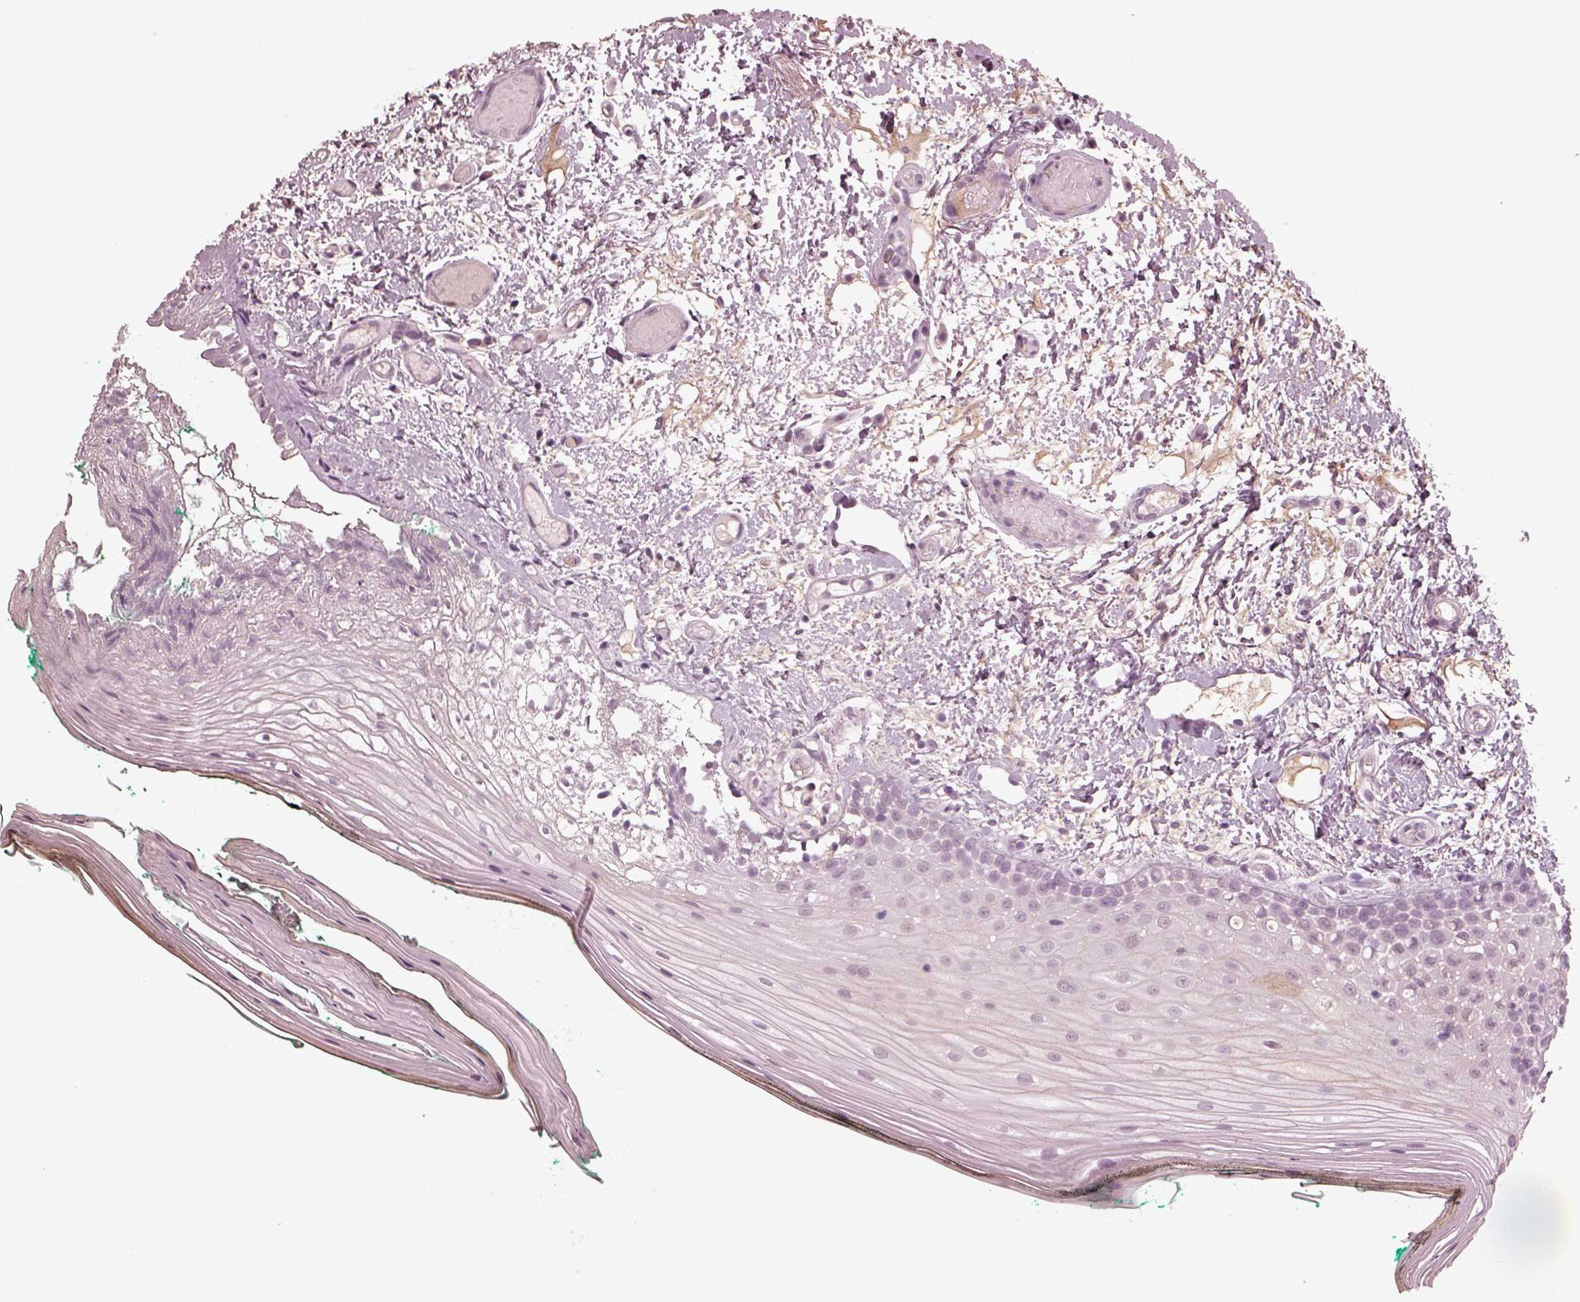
{"staining": {"intensity": "negative", "quantity": "none", "location": "none"}, "tissue": "oral mucosa", "cell_type": "Squamous epithelial cells", "image_type": "normal", "snomed": [{"axis": "morphology", "description": "Normal tissue, NOS"}, {"axis": "topography", "description": "Oral tissue"}], "caption": "High magnification brightfield microscopy of unremarkable oral mucosa stained with DAB (3,3'-diaminobenzidine) (brown) and counterstained with hematoxylin (blue): squamous epithelial cells show no significant expression. The staining was performed using DAB (3,3'-diaminobenzidine) to visualize the protein expression in brown, while the nuclei were stained in blue with hematoxylin (Magnification: 20x).", "gene": "KCNA2", "patient": {"sex": "female", "age": 83}}